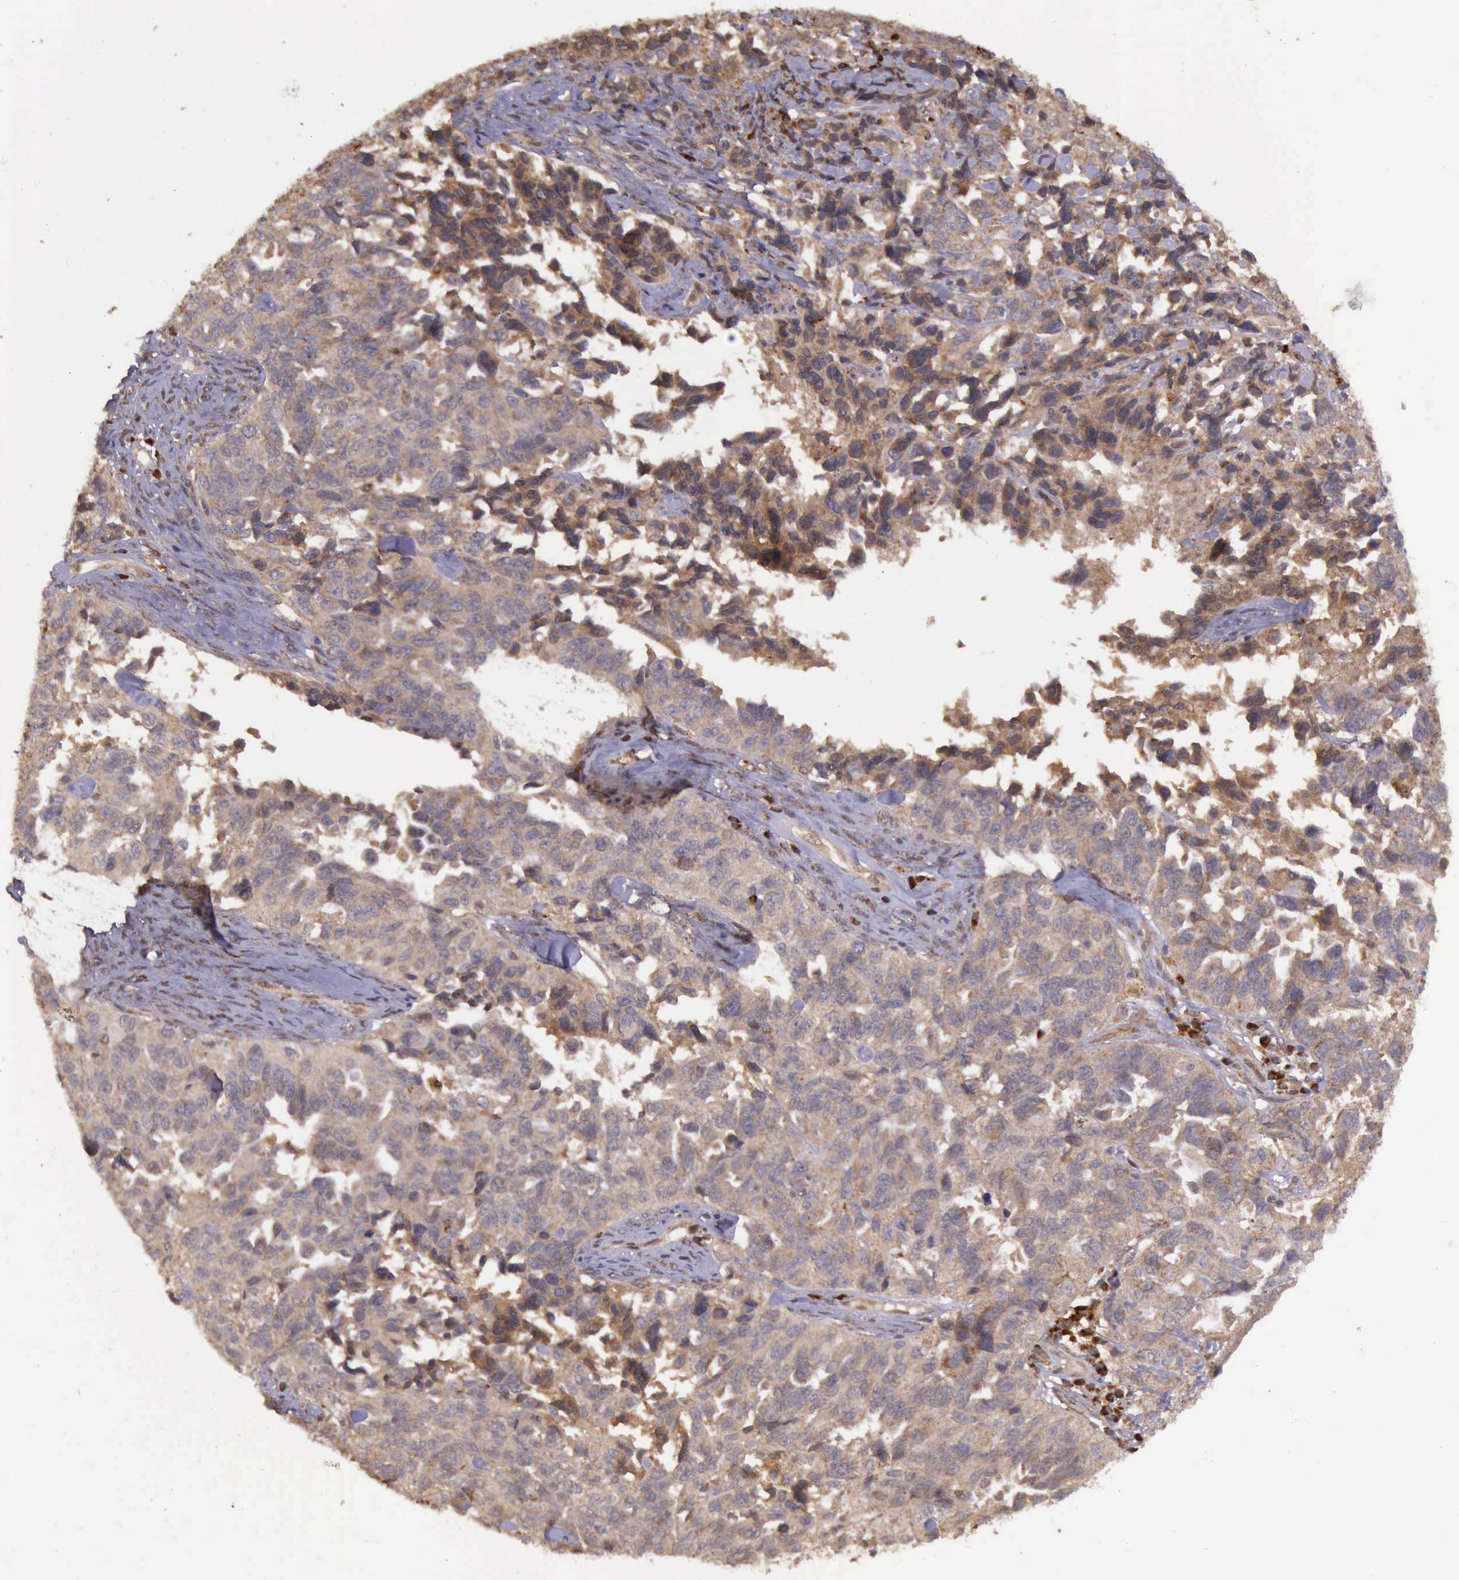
{"staining": {"intensity": "moderate", "quantity": ">75%", "location": "cytoplasmic/membranous"}, "tissue": "ovarian cancer", "cell_type": "Tumor cells", "image_type": "cancer", "snomed": [{"axis": "morphology", "description": "Cystadenocarcinoma, serous, NOS"}, {"axis": "topography", "description": "Ovary"}], "caption": "A micrograph of human ovarian serous cystadenocarcinoma stained for a protein exhibits moderate cytoplasmic/membranous brown staining in tumor cells.", "gene": "ARMCX3", "patient": {"sex": "female", "age": 82}}